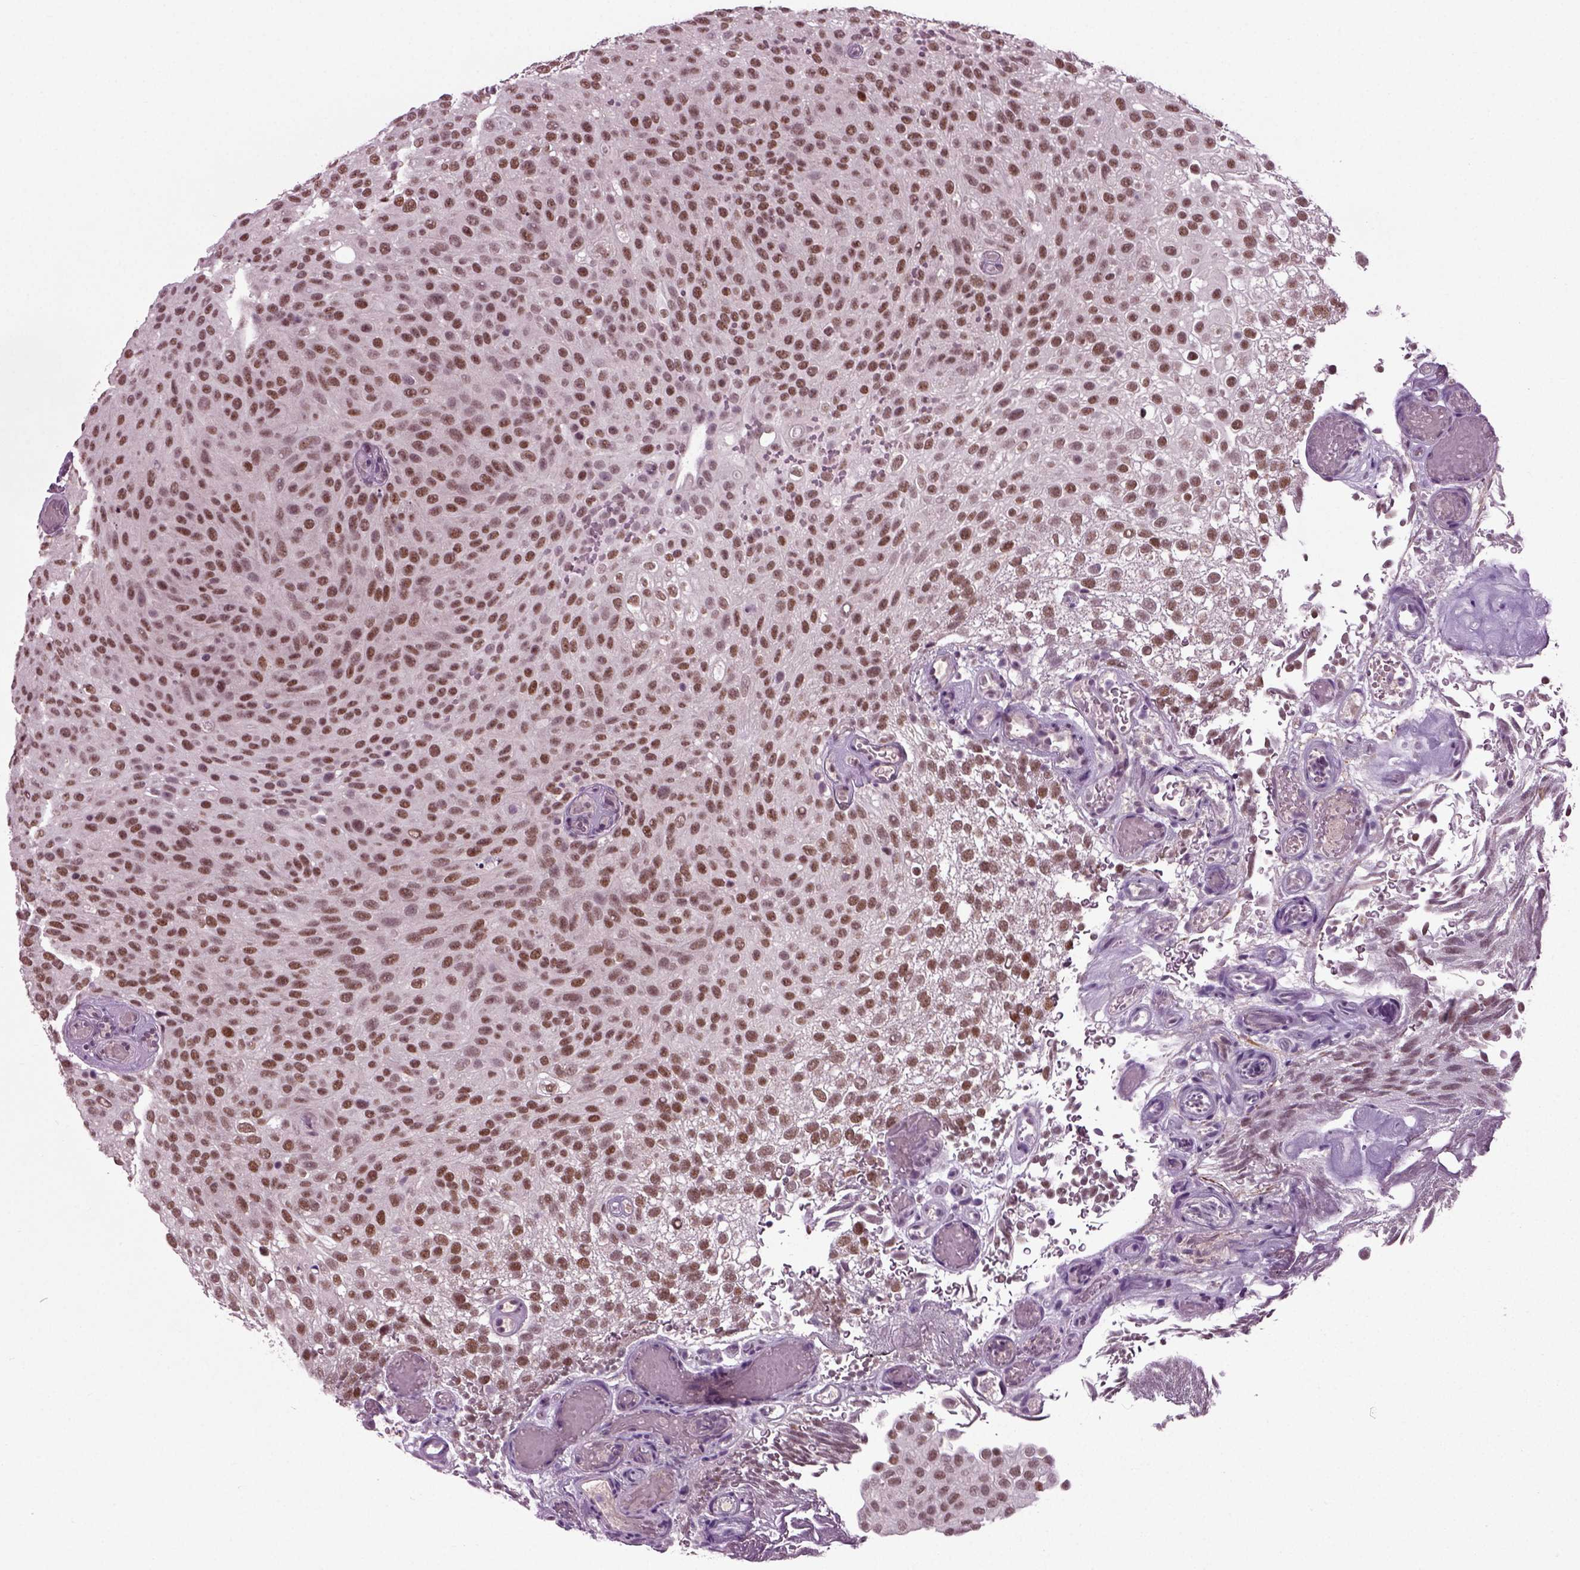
{"staining": {"intensity": "strong", "quantity": ">75%", "location": "nuclear"}, "tissue": "urothelial cancer", "cell_type": "Tumor cells", "image_type": "cancer", "snomed": [{"axis": "morphology", "description": "Urothelial carcinoma, Low grade"}, {"axis": "topography", "description": "Urinary bladder"}], "caption": "The photomicrograph displays staining of urothelial cancer, revealing strong nuclear protein positivity (brown color) within tumor cells.", "gene": "RCOR3", "patient": {"sex": "male", "age": 78}}